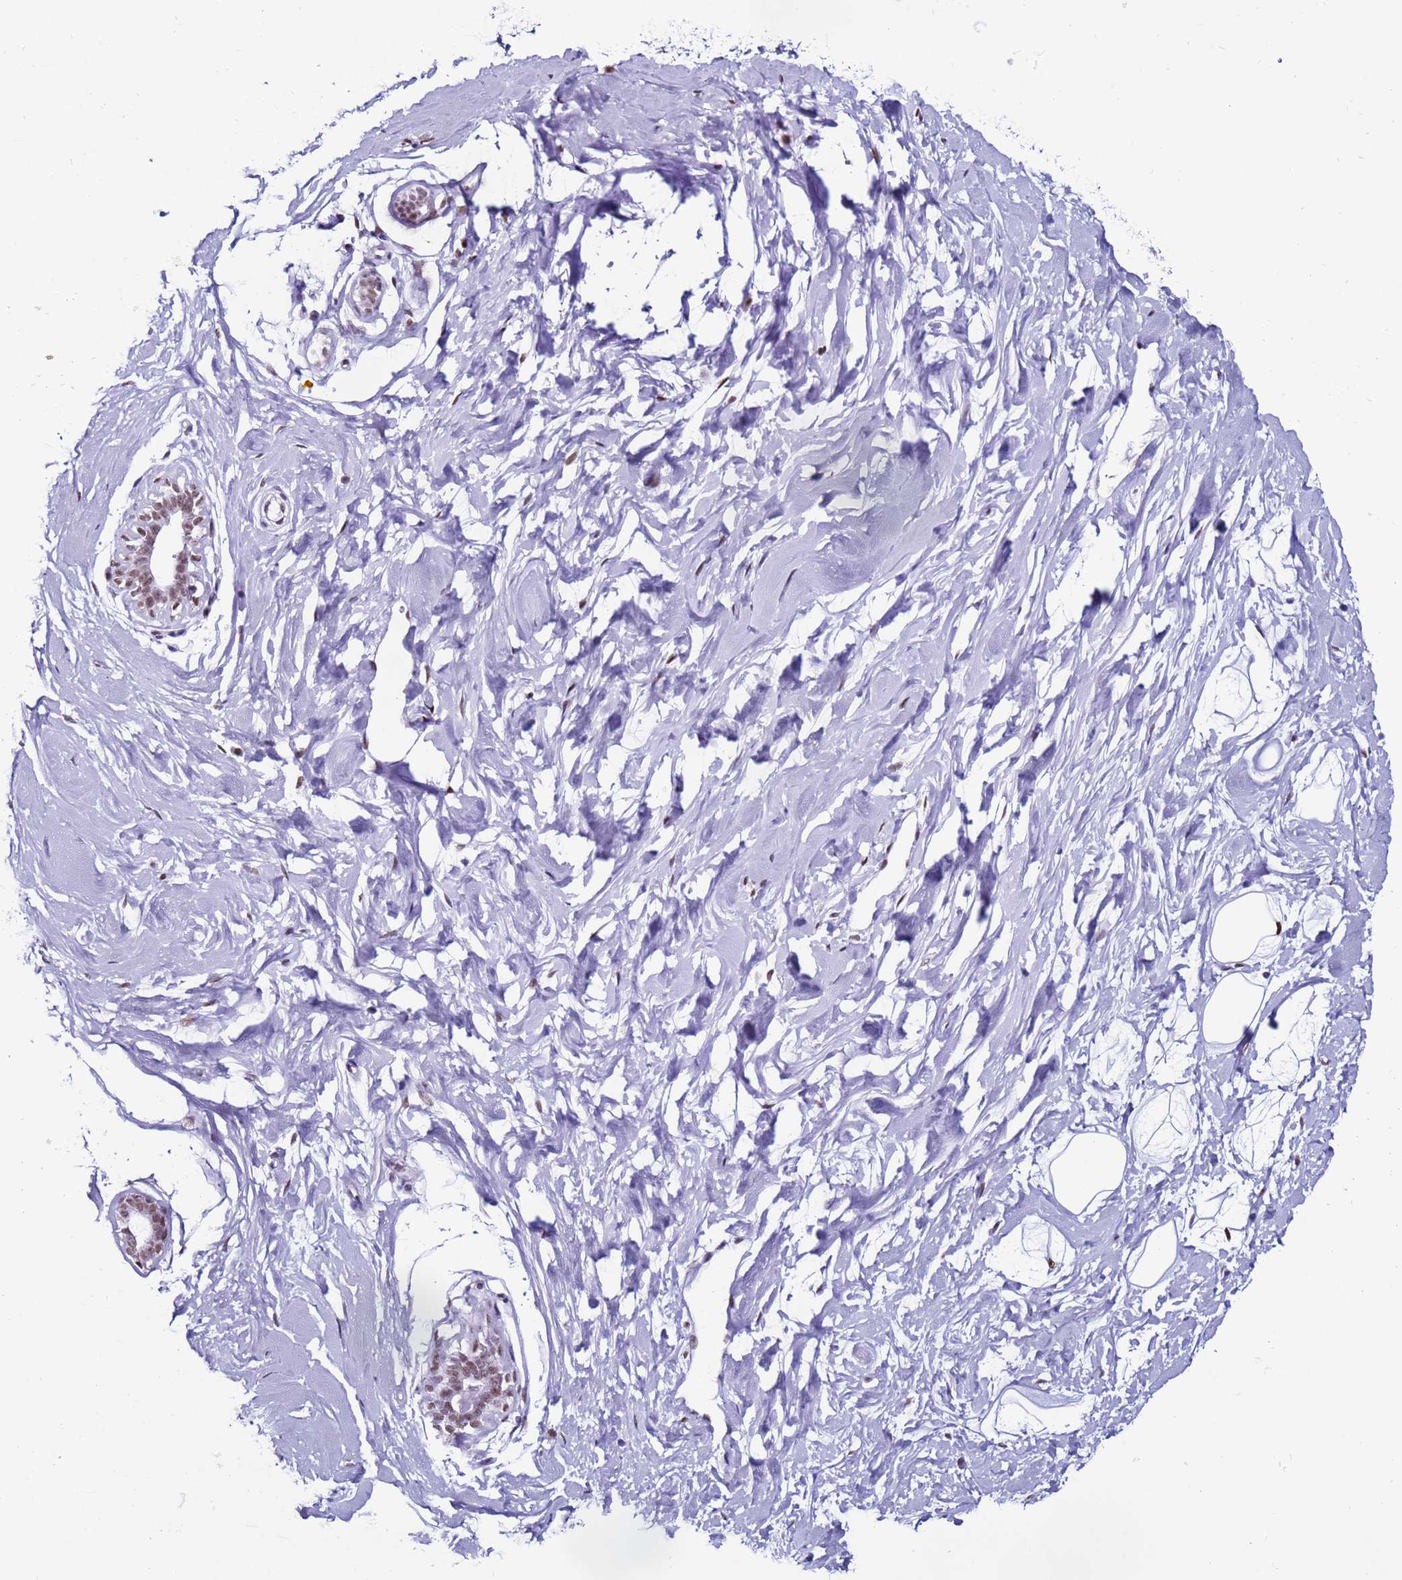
{"staining": {"intensity": "negative", "quantity": "none", "location": "none"}, "tissue": "breast", "cell_type": "Adipocytes", "image_type": "normal", "snomed": [{"axis": "morphology", "description": "Normal tissue, NOS"}, {"axis": "morphology", "description": "Adenoma, NOS"}, {"axis": "topography", "description": "Breast"}], "caption": "The micrograph demonstrates no staining of adipocytes in benign breast.", "gene": "KPNA4", "patient": {"sex": "female", "age": 23}}